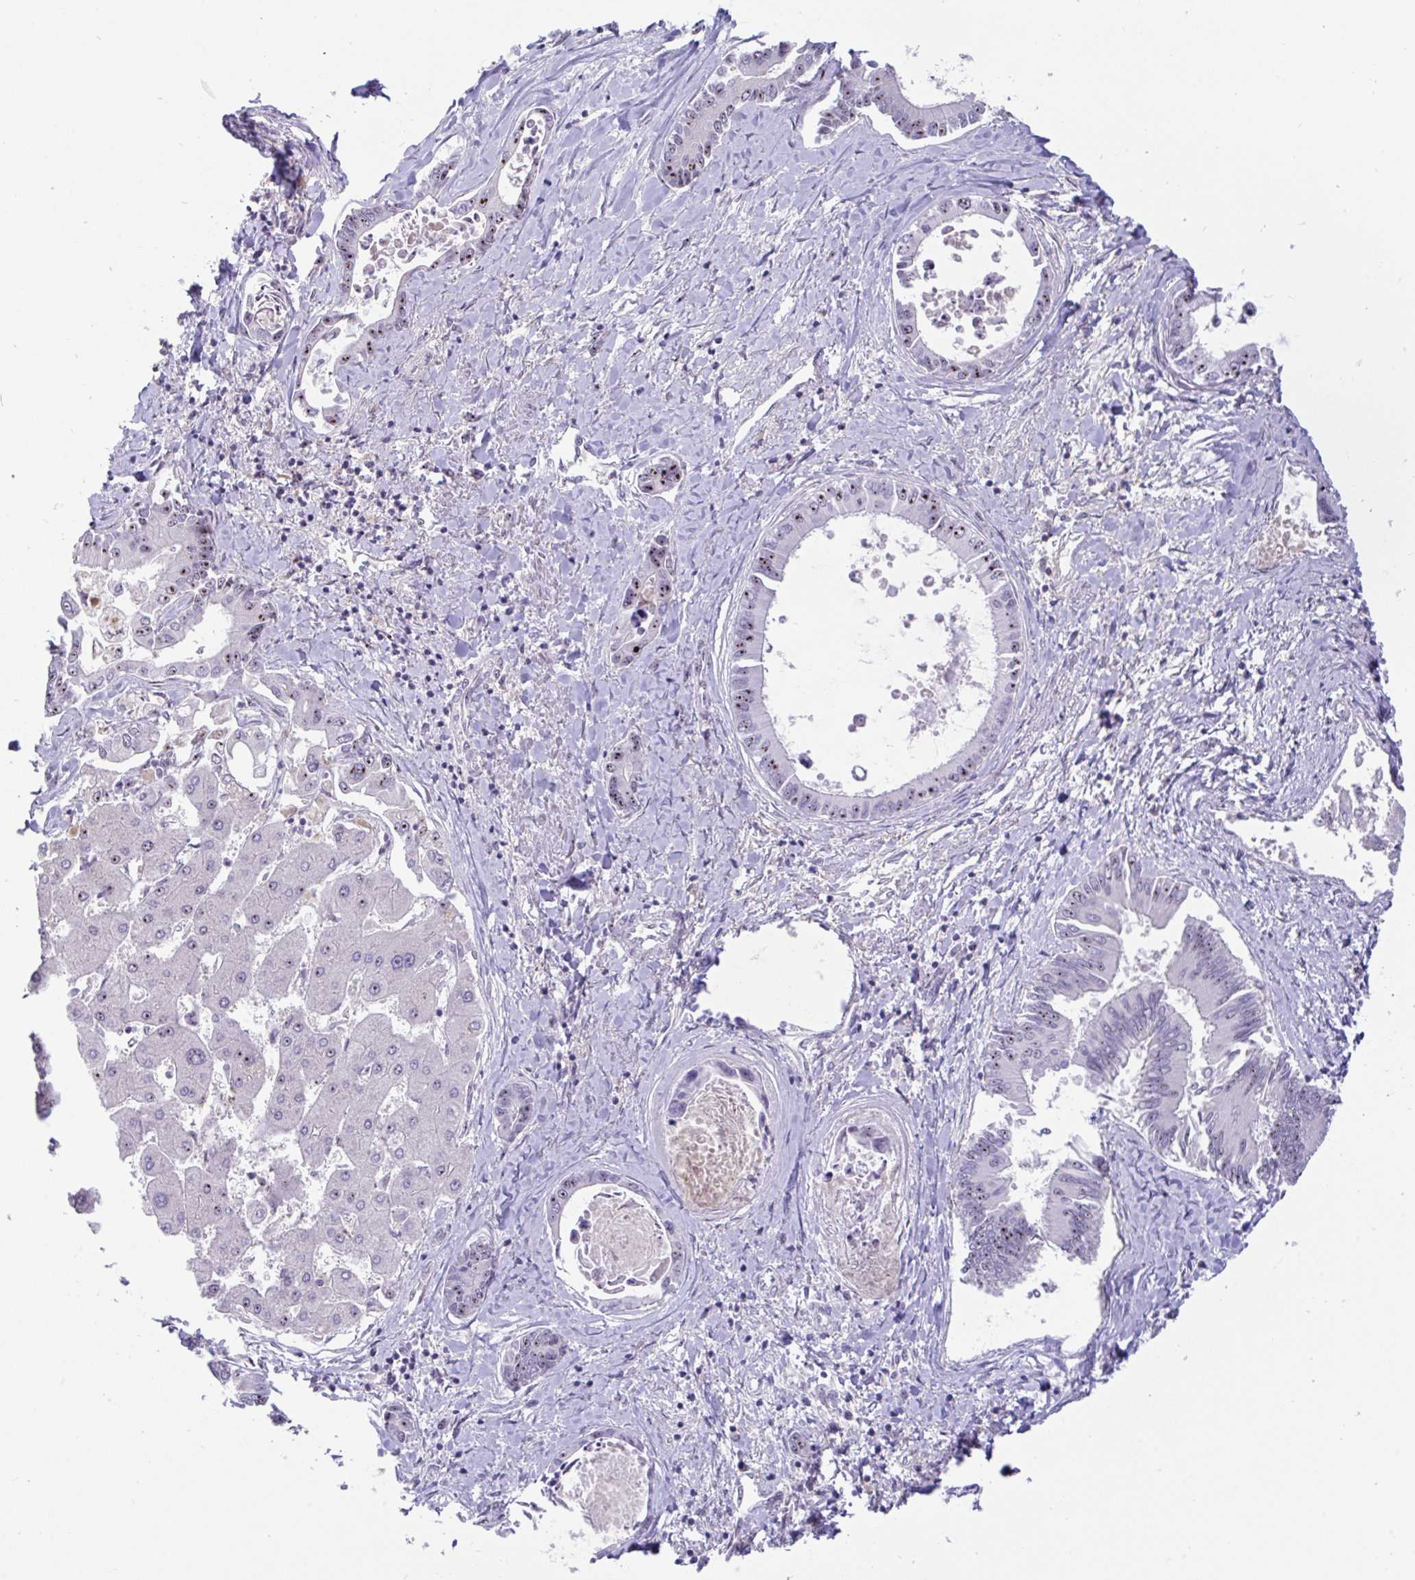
{"staining": {"intensity": "moderate", "quantity": "25%-75%", "location": "nuclear"}, "tissue": "liver cancer", "cell_type": "Tumor cells", "image_type": "cancer", "snomed": [{"axis": "morphology", "description": "Cholangiocarcinoma"}, {"axis": "topography", "description": "Liver"}], "caption": "Brown immunohistochemical staining in human cholangiocarcinoma (liver) displays moderate nuclear staining in approximately 25%-75% of tumor cells.", "gene": "MXRA8", "patient": {"sex": "male", "age": 66}}